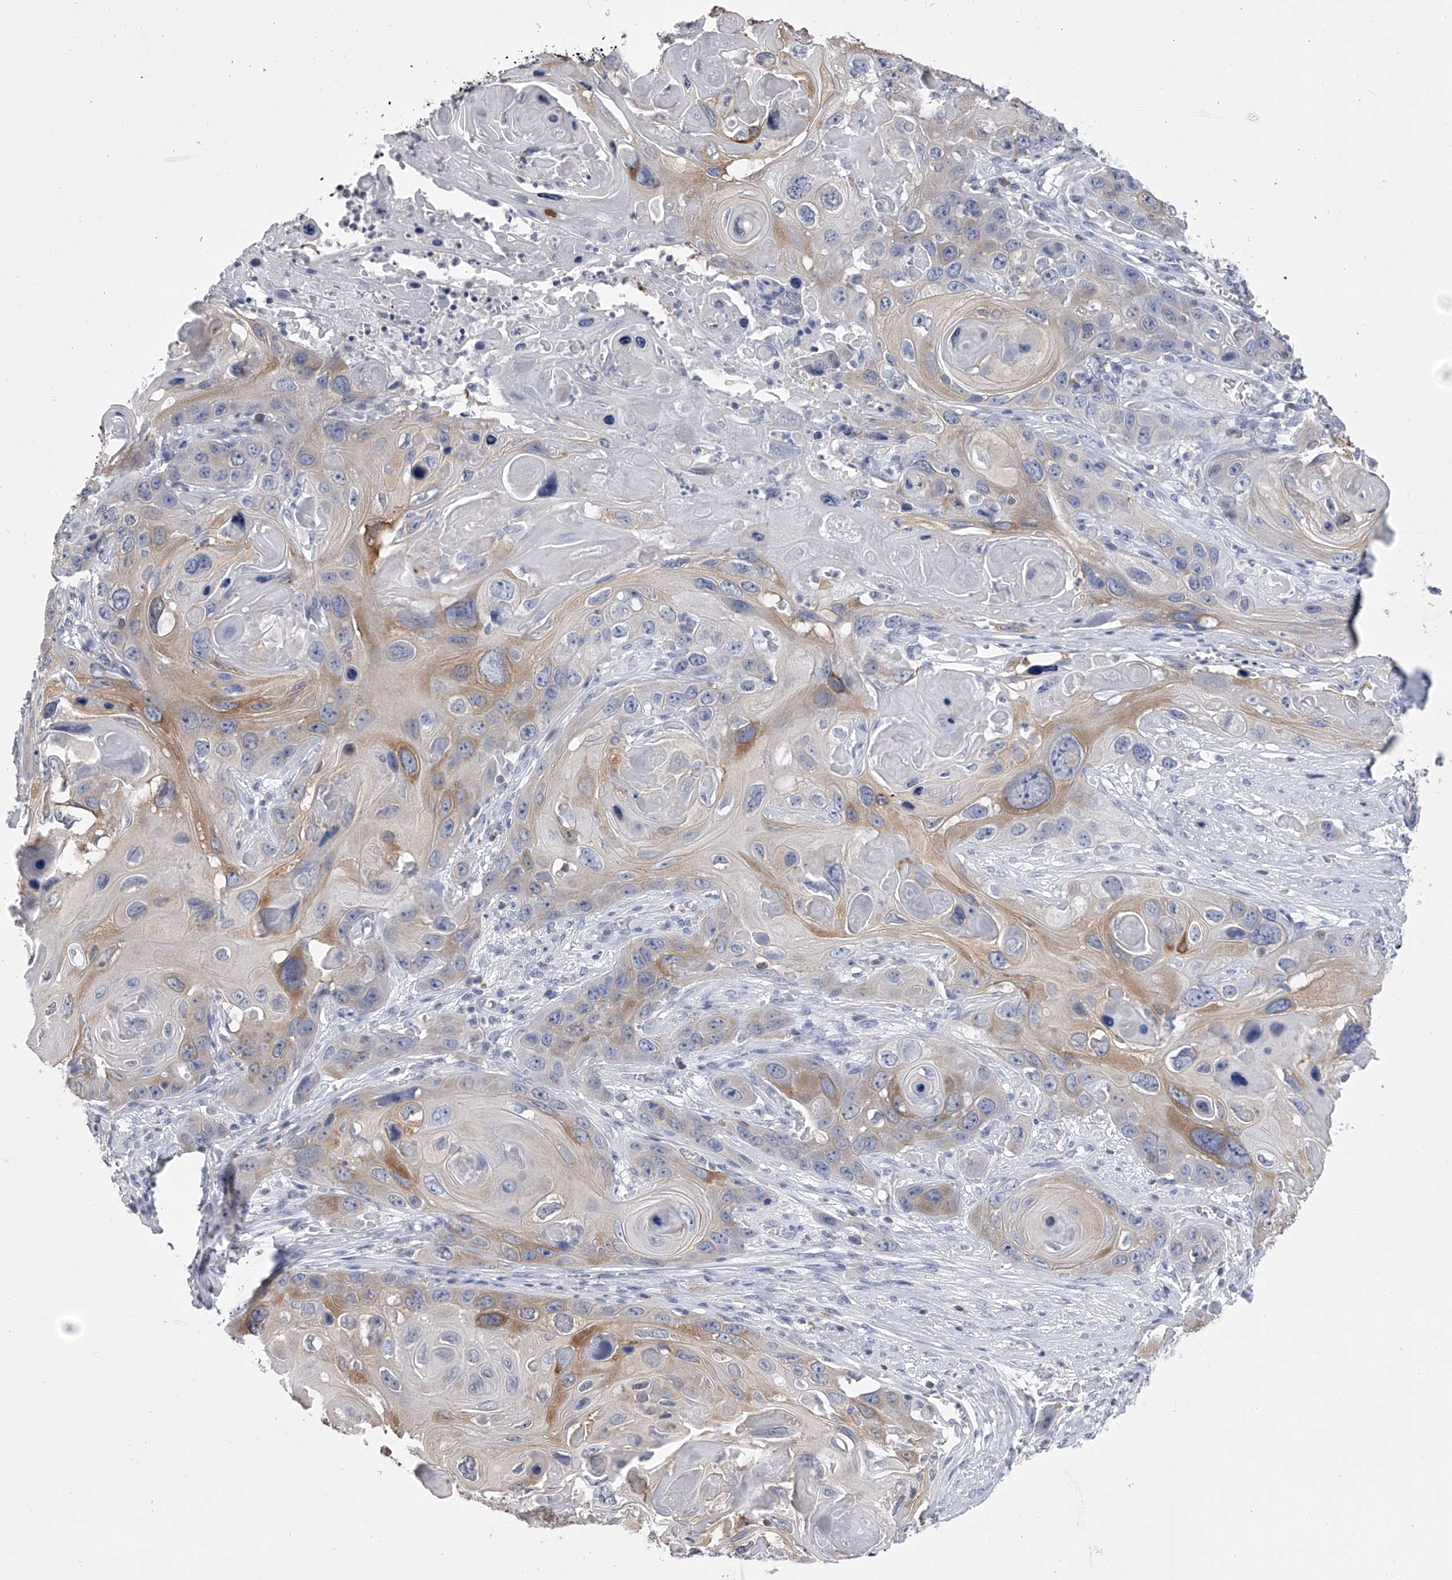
{"staining": {"intensity": "moderate", "quantity": "25%-75%", "location": "cytoplasmic/membranous"}, "tissue": "skin cancer", "cell_type": "Tumor cells", "image_type": "cancer", "snomed": [{"axis": "morphology", "description": "Squamous cell carcinoma, NOS"}, {"axis": "topography", "description": "Skin"}], "caption": "Immunohistochemistry (IHC) (DAB (3,3'-diaminobenzidine)) staining of skin squamous cell carcinoma reveals moderate cytoplasmic/membranous protein expression in about 25%-75% of tumor cells. (brown staining indicates protein expression, while blue staining denotes nuclei).", "gene": "TASP1", "patient": {"sex": "male", "age": 55}}